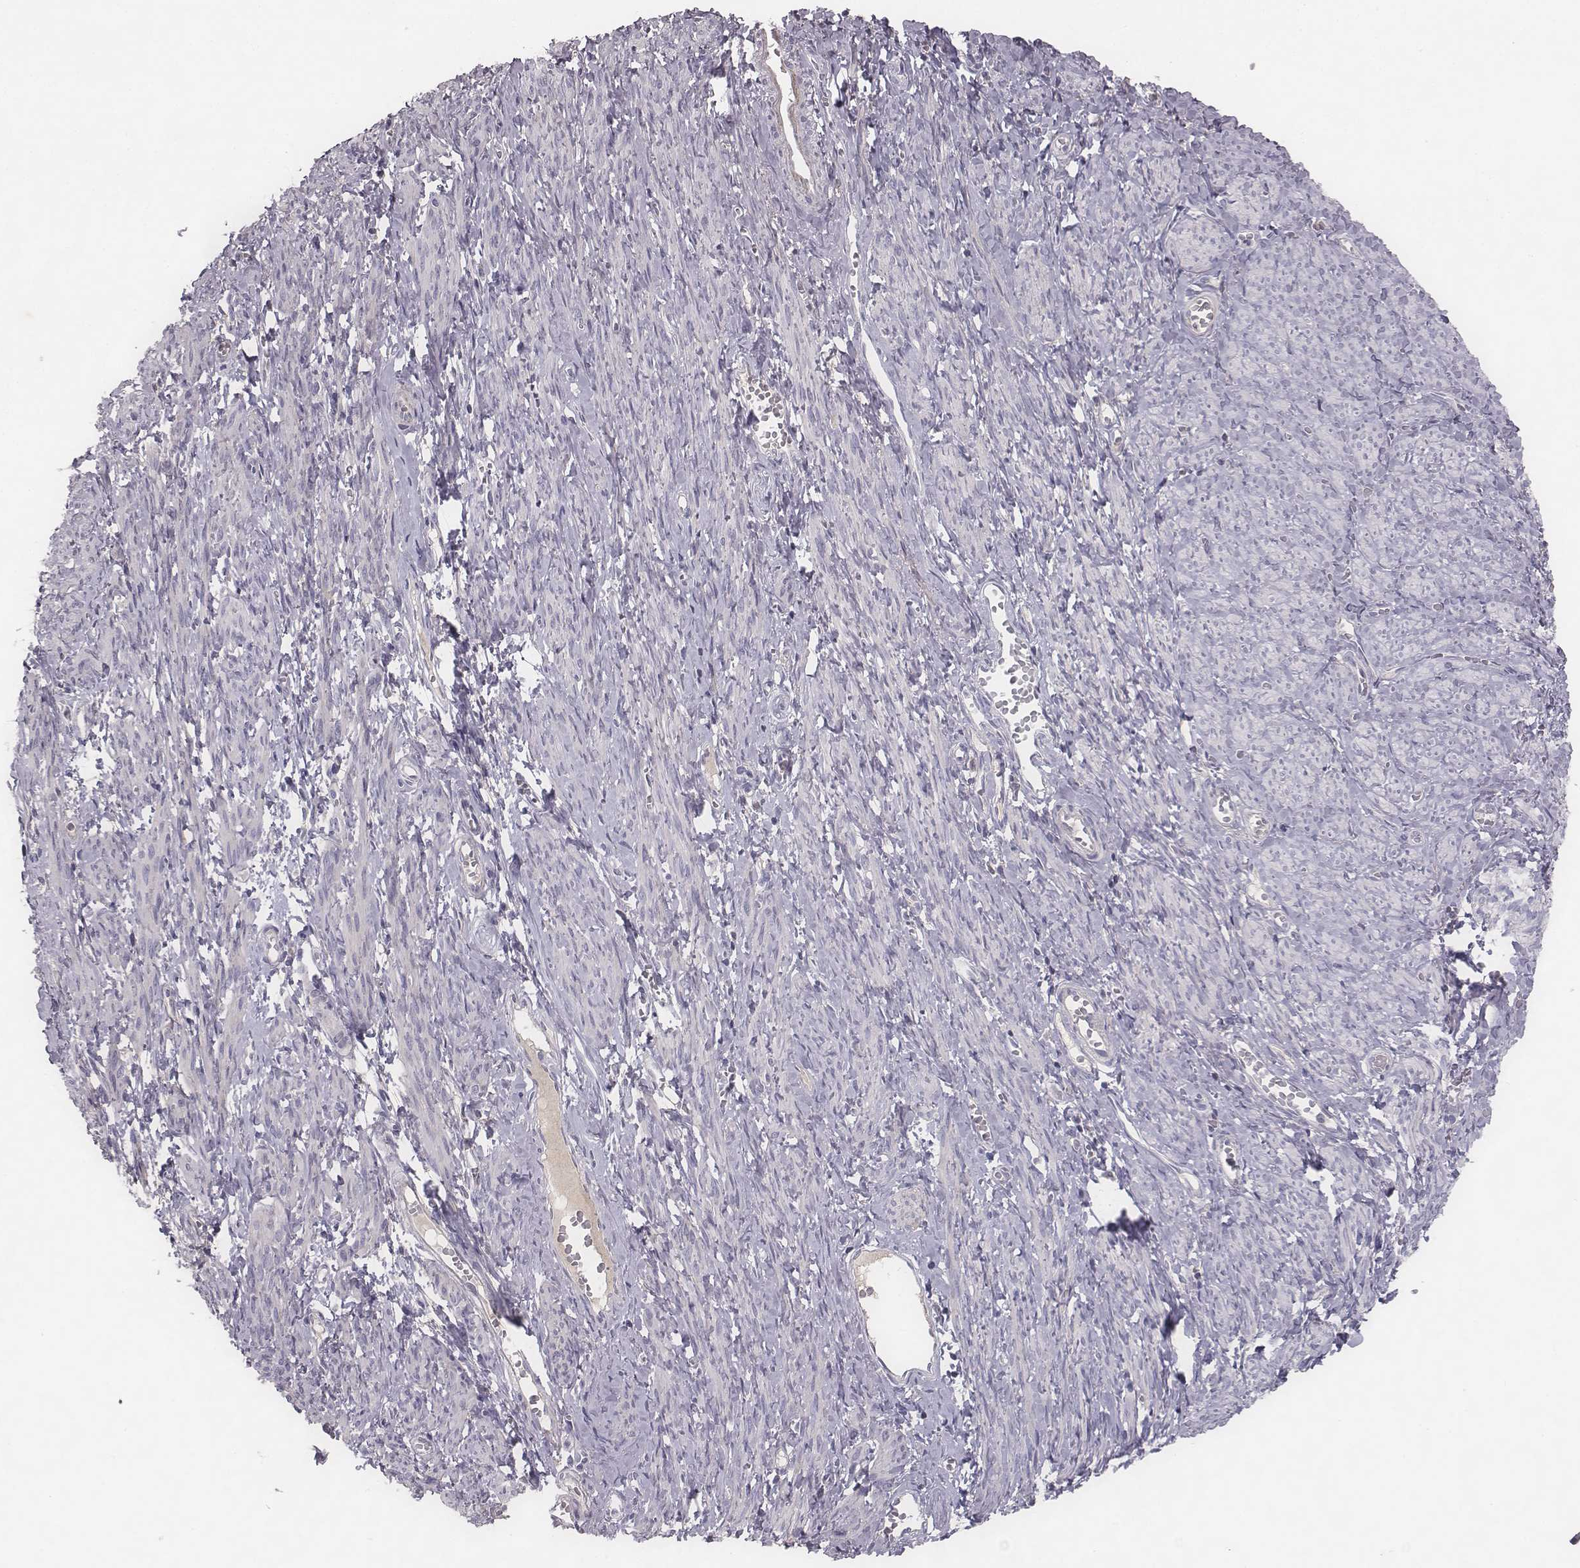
{"staining": {"intensity": "negative", "quantity": "none", "location": "none"}, "tissue": "smooth muscle", "cell_type": "Smooth muscle cells", "image_type": "normal", "snomed": [{"axis": "morphology", "description": "Normal tissue, NOS"}, {"axis": "topography", "description": "Smooth muscle"}], "caption": "Immunohistochemistry photomicrograph of unremarkable human smooth muscle stained for a protein (brown), which demonstrates no positivity in smooth muscle cells. (DAB immunohistochemistry visualized using brightfield microscopy, high magnification).", "gene": "TLX3", "patient": {"sex": "female", "age": 65}}